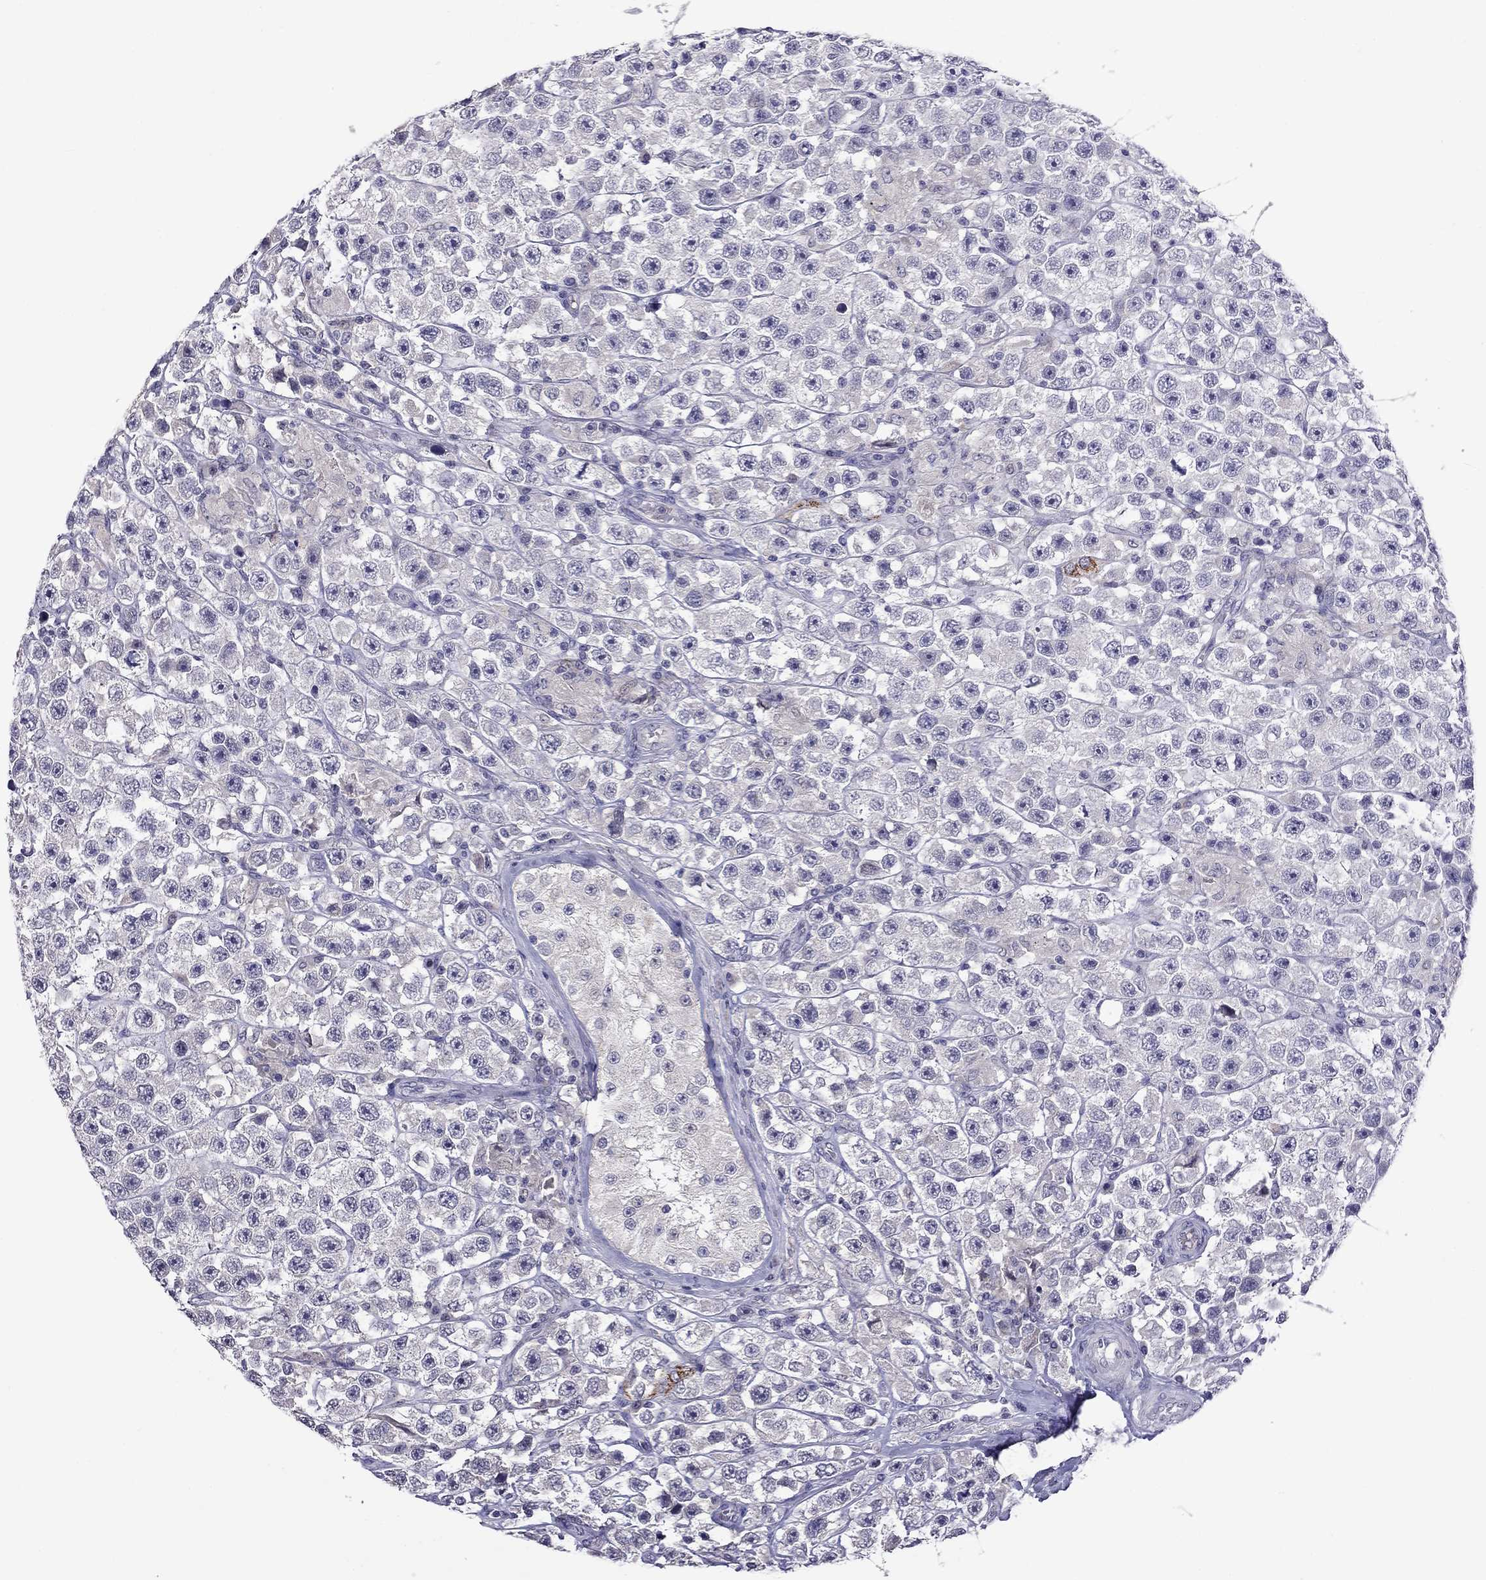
{"staining": {"intensity": "negative", "quantity": "none", "location": "none"}, "tissue": "testis cancer", "cell_type": "Tumor cells", "image_type": "cancer", "snomed": [{"axis": "morphology", "description": "Seminoma, NOS"}, {"axis": "topography", "description": "Testis"}], "caption": "Immunohistochemistry (IHC) of testis cancer shows no expression in tumor cells. (Stains: DAB (3,3'-diaminobenzidine) IHC with hematoxylin counter stain, Microscopy: brightfield microscopy at high magnification).", "gene": "STAR", "patient": {"sex": "male", "age": 45}}